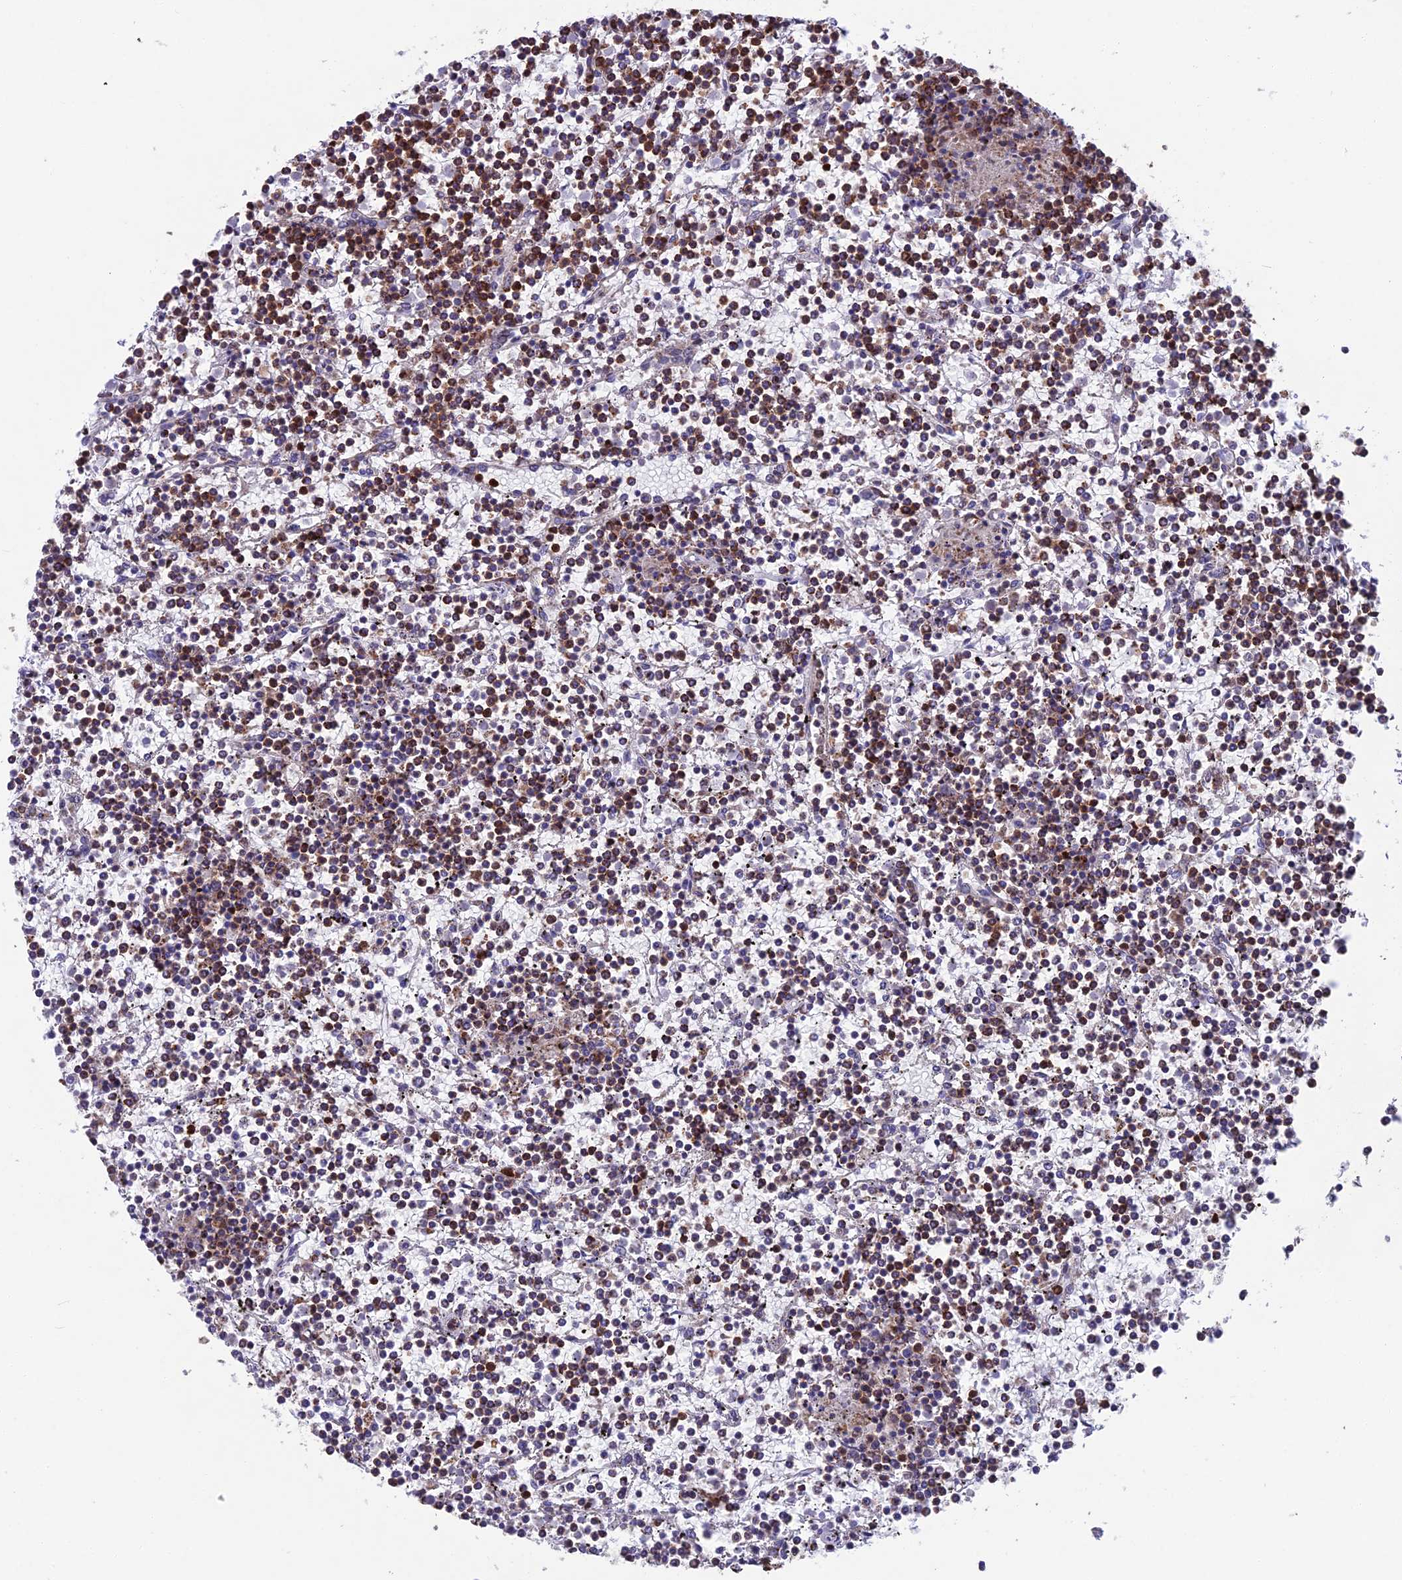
{"staining": {"intensity": "moderate", "quantity": "25%-75%", "location": "cytoplasmic/membranous"}, "tissue": "lymphoma", "cell_type": "Tumor cells", "image_type": "cancer", "snomed": [{"axis": "morphology", "description": "Malignant lymphoma, non-Hodgkin's type, Low grade"}, {"axis": "topography", "description": "Spleen"}], "caption": "Protein expression analysis of low-grade malignant lymphoma, non-Hodgkin's type exhibits moderate cytoplasmic/membranous staining in about 25%-75% of tumor cells.", "gene": "CS", "patient": {"sex": "female", "age": 19}}